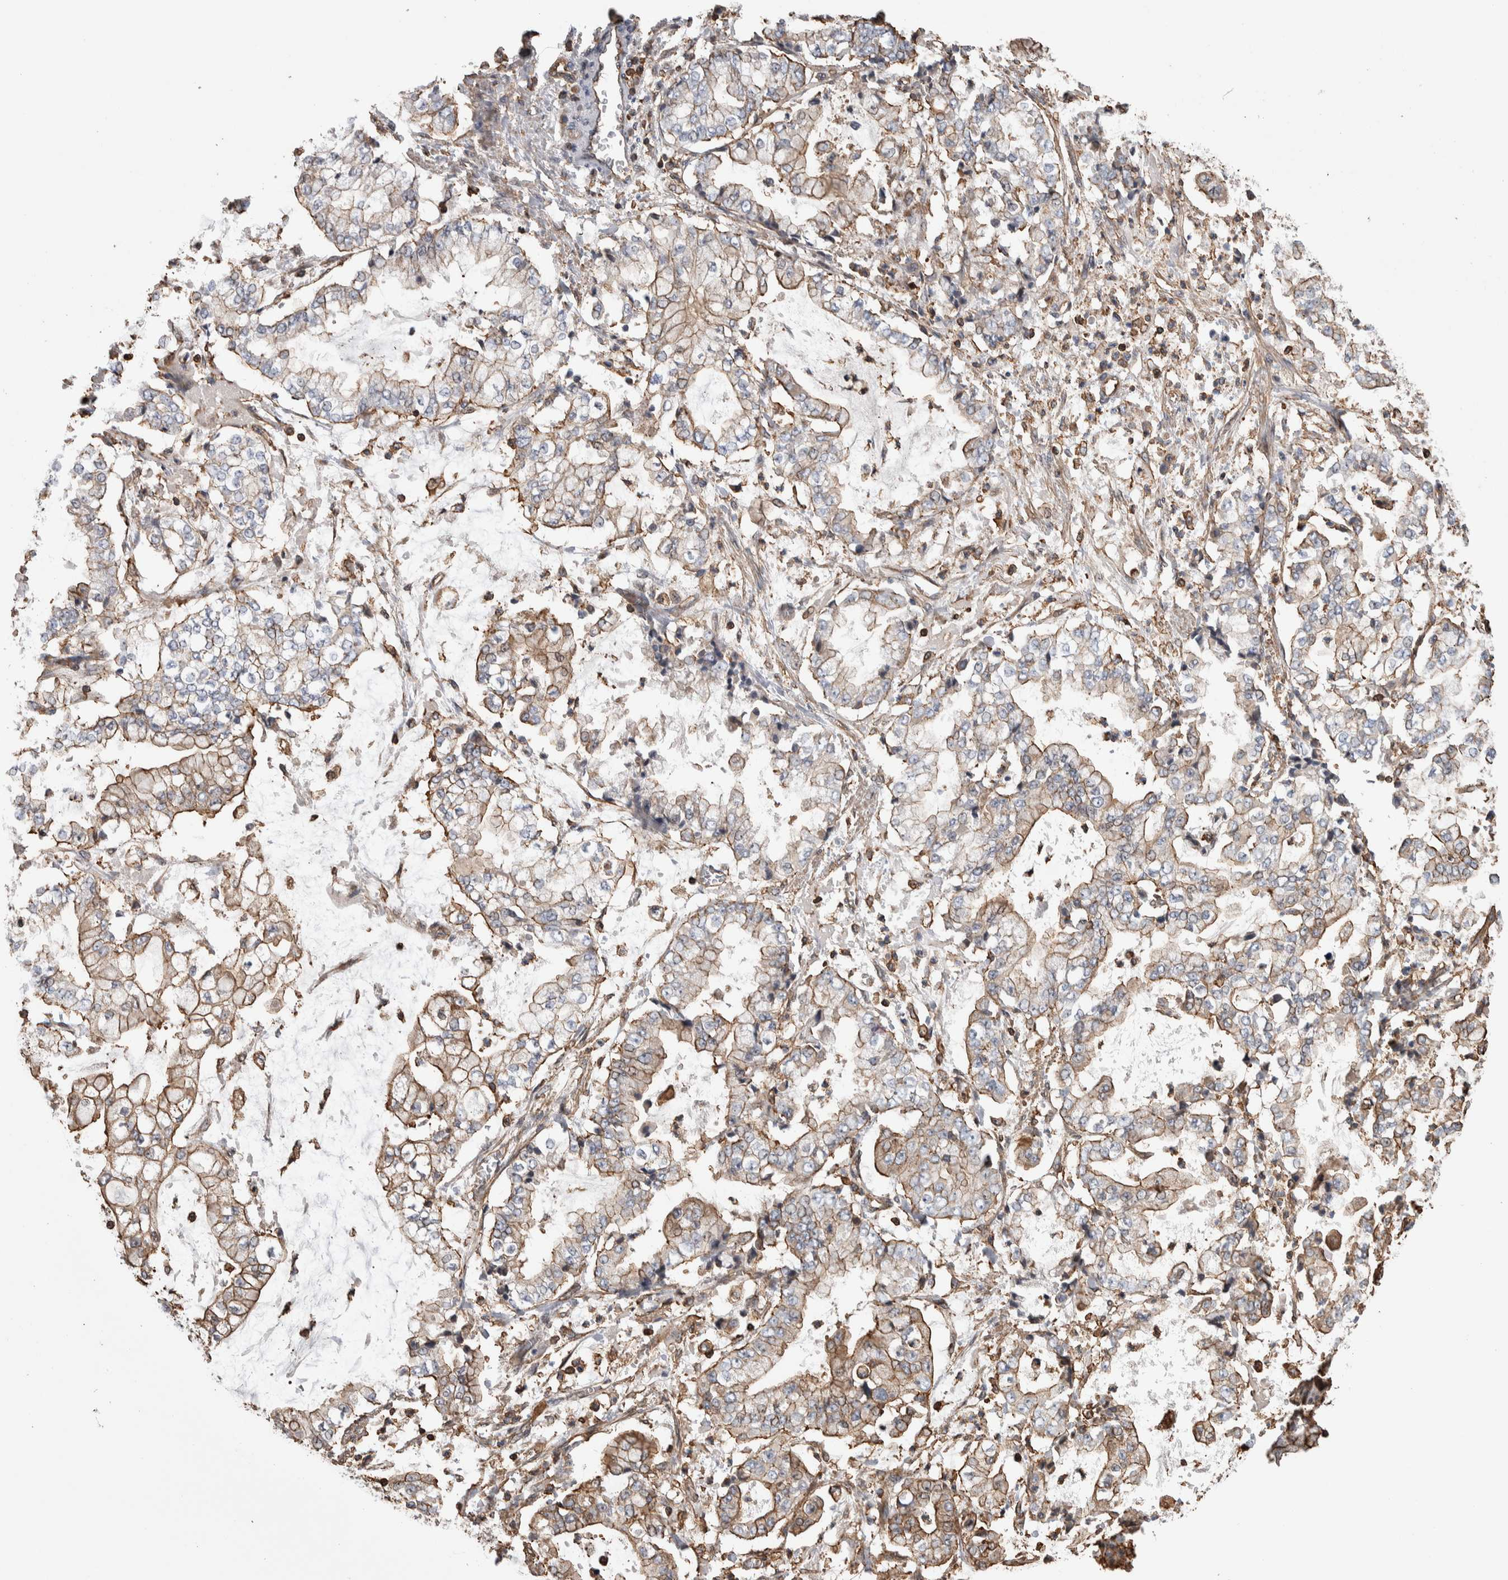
{"staining": {"intensity": "weak", "quantity": ">75%", "location": "cytoplasmic/membranous"}, "tissue": "stomach cancer", "cell_type": "Tumor cells", "image_type": "cancer", "snomed": [{"axis": "morphology", "description": "Adenocarcinoma, NOS"}, {"axis": "topography", "description": "Stomach"}], "caption": "Approximately >75% of tumor cells in human adenocarcinoma (stomach) exhibit weak cytoplasmic/membranous protein positivity as visualized by brown immunohistochemical staining.", "gene": "ENPP2", "patient": {"sex": "male", "age": 76}}